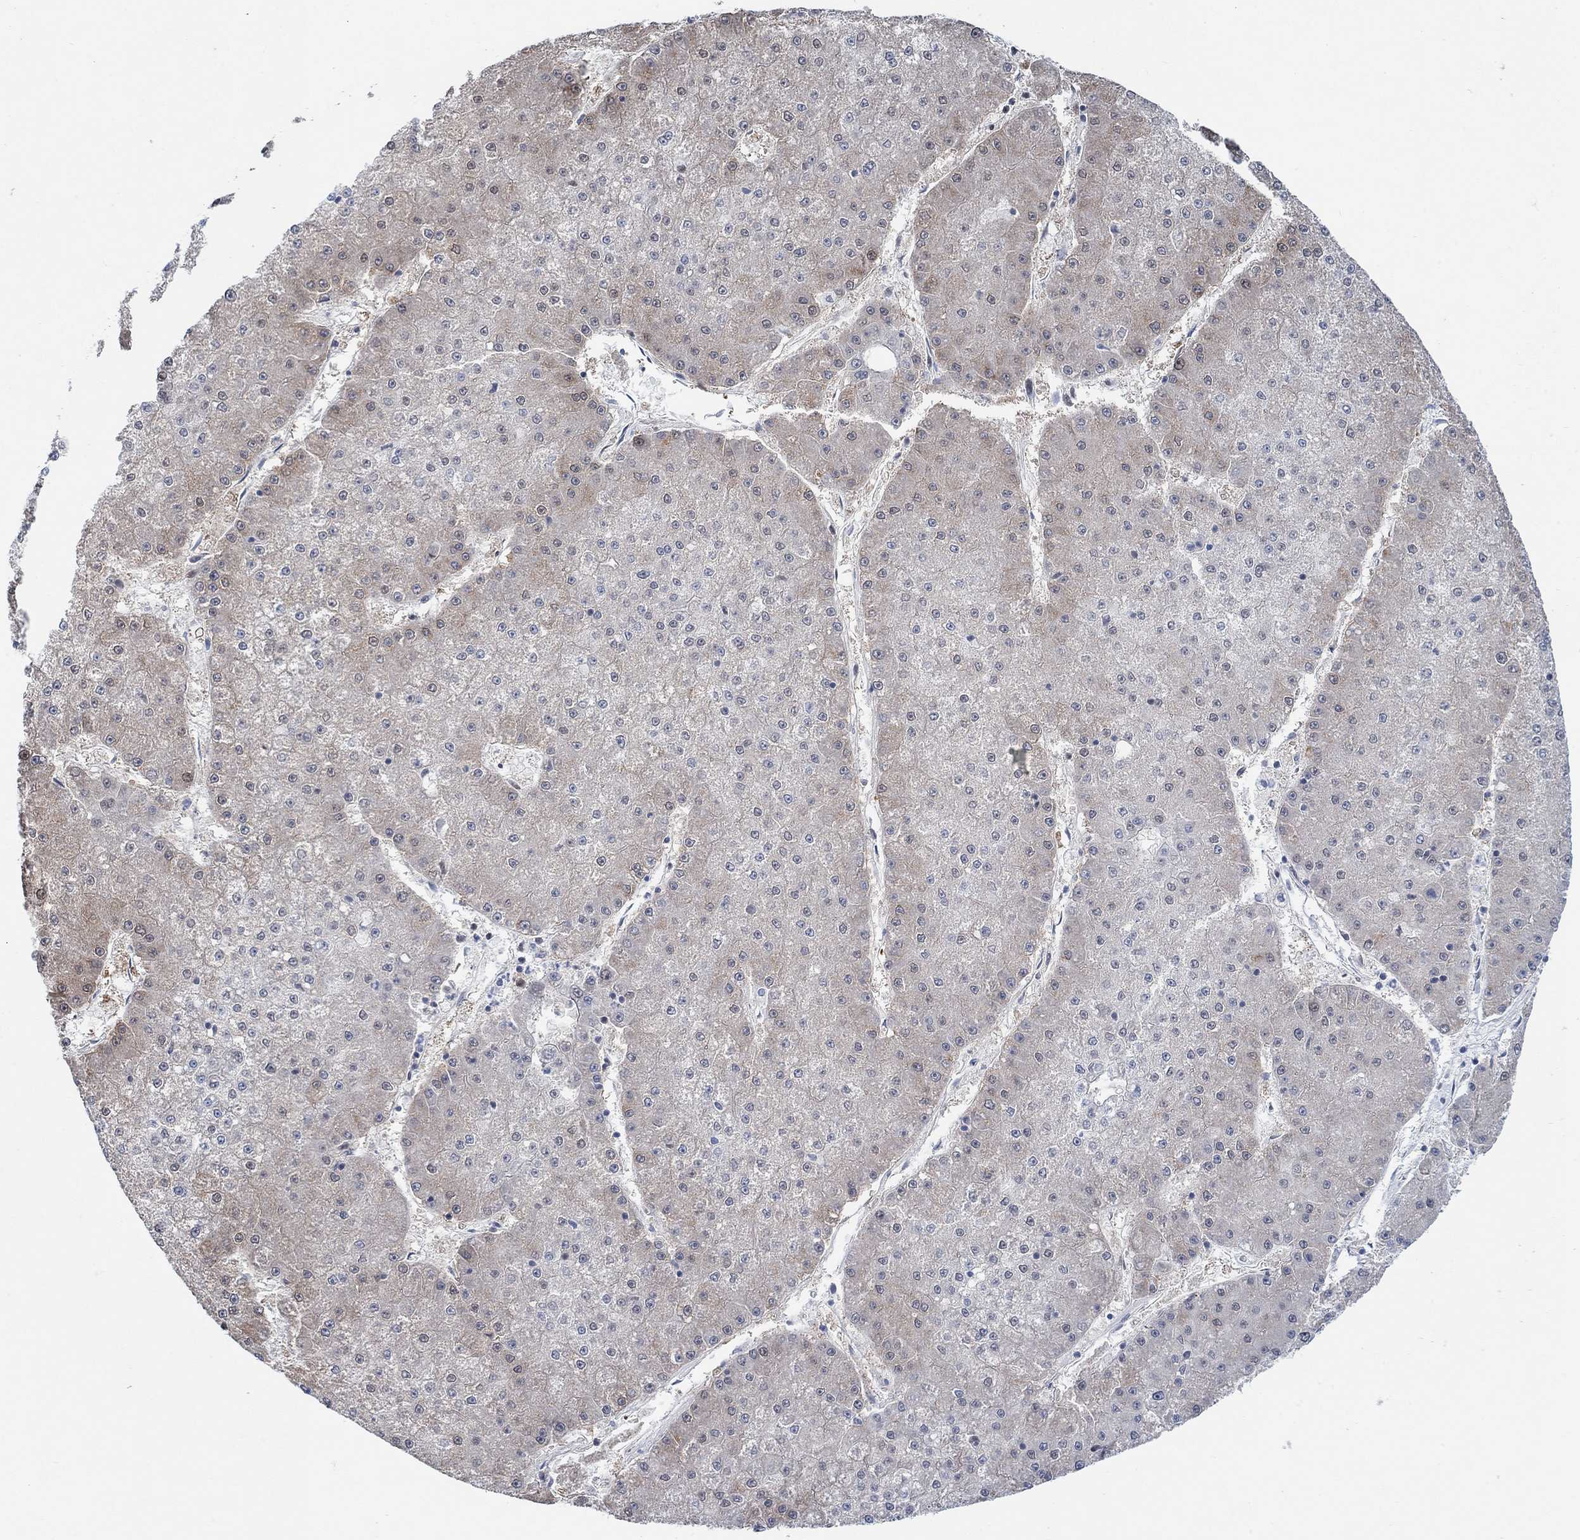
{"staining": {"intensity": "negative", "quantity": "none", "location": "none"}, "tissue": "liver cancer", "cell_type": "Tumor cells", "image_type": "cancer", "snomed": [{"axis": "morphology", "description": "Carcinoma, Hepatocellular, NOS"}, {"axis": "topography", "description": "Liver"}], "caption": "Tumor cells show no significant protein staining in hepatocellular carcinoma (liver). (IHC, brightfield microscopy, high magnification).", "gene": "USP39", "patient": {"sex": "male", "age": 73}}